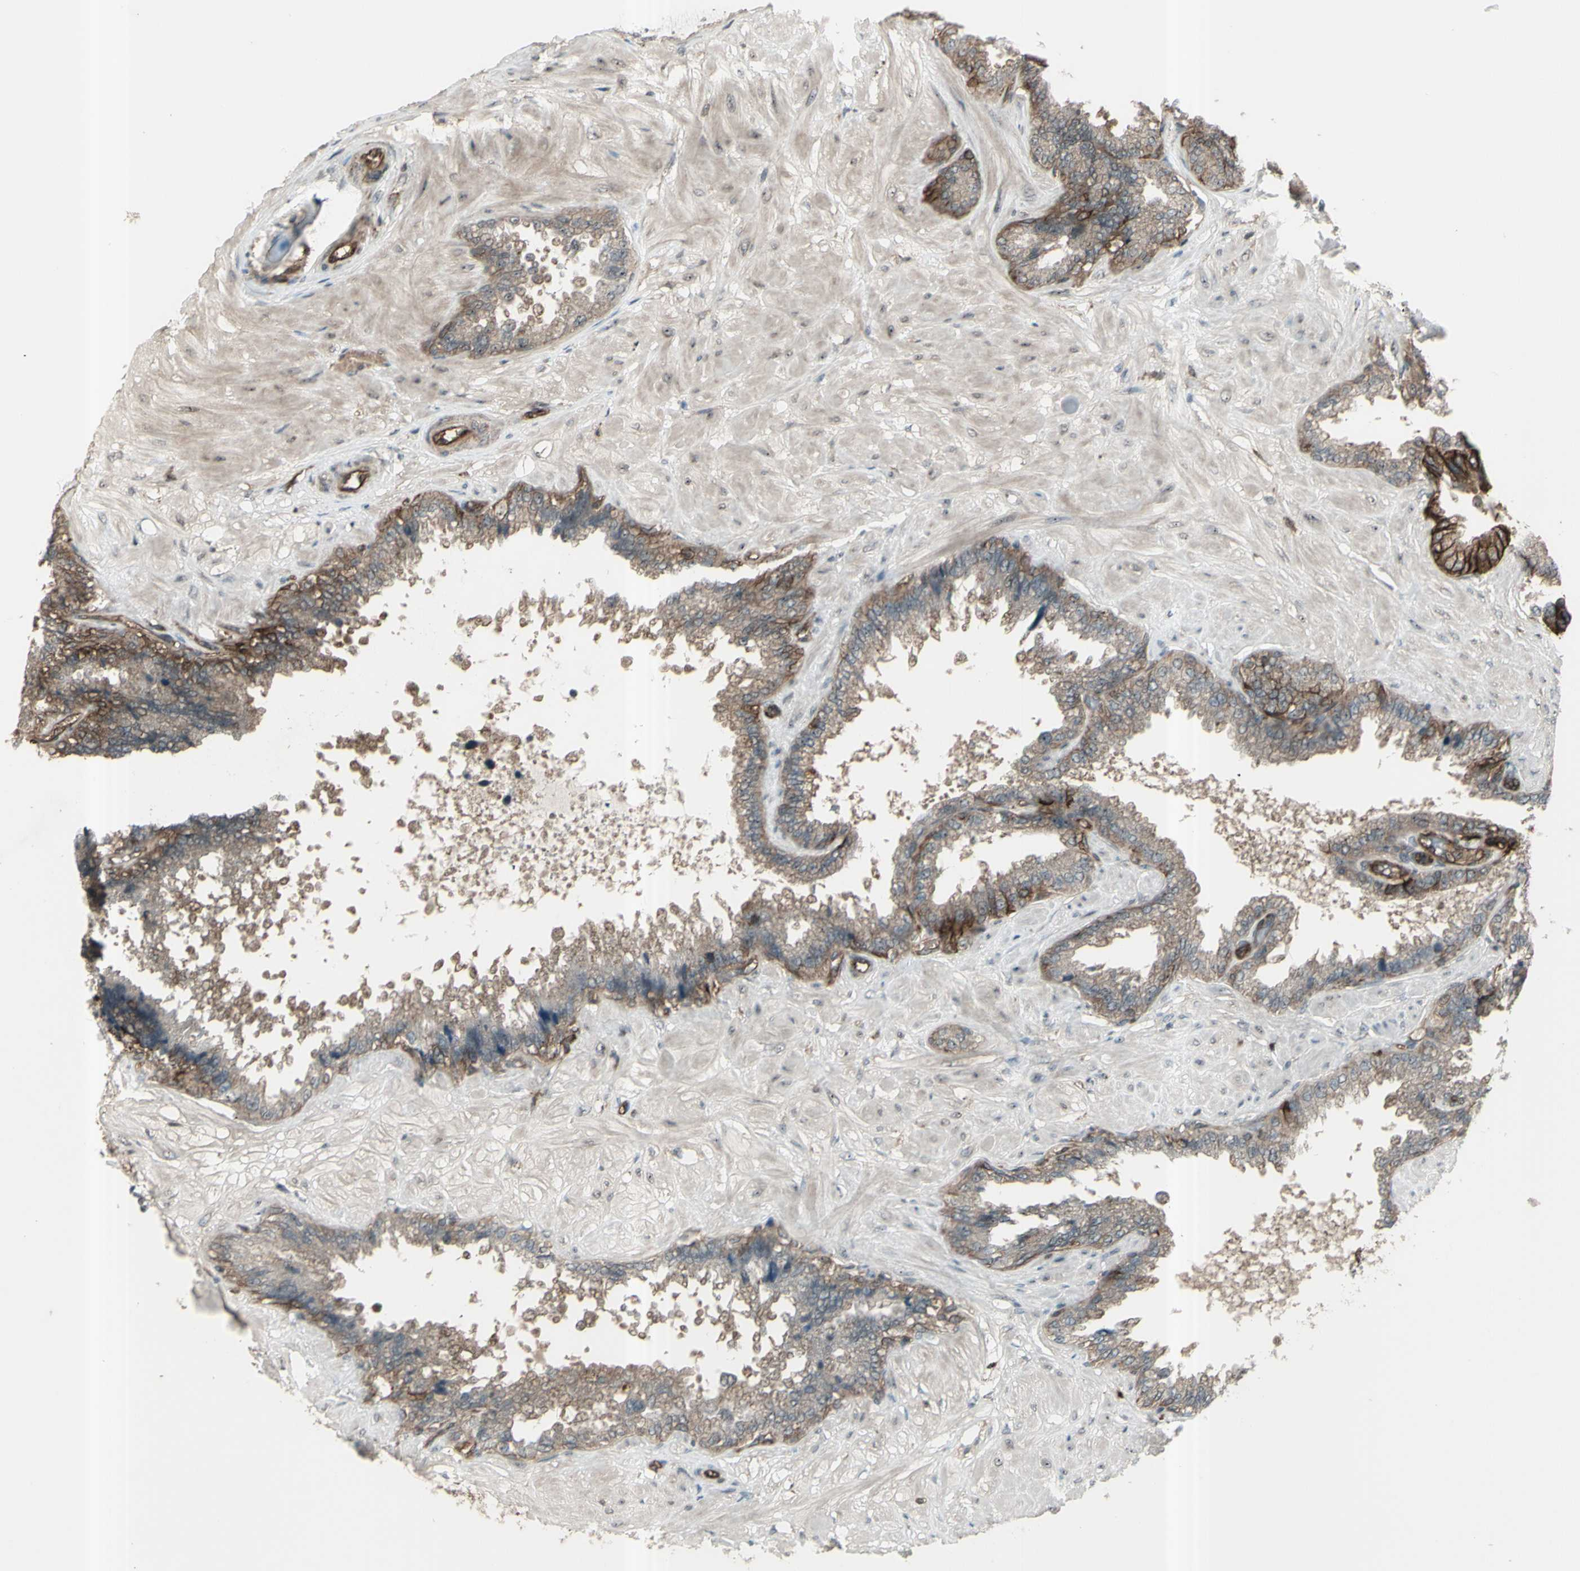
{"staining": {"intensity": "moderate", "quantity": ">75%", "location": "cytoplasmic/membranous"}, "tissue": "seminal vesicle", "cell_type": "Glandular cells", "image_type": "normal", "snomed": [{"axis": "morphology", "description": "Normal tissue, NOS"}, {"axis": "topography", "description": "Seminal veicle"}], "caption": "Seminal vesicle stained with DAB (3,3'-diaminobenzidine) immunohistochemistry (IHC) demonstrates medium levels of moderate cytoplasmic/membranous positivity in approximately >75% of glandular cells. The protein is stained brown, and the nuclei are stained in blue (DAB IHC with brightfield microscopy, high magnification).", "gene": "FXYD5", "patient": {"sex": "male", "age": 46}}